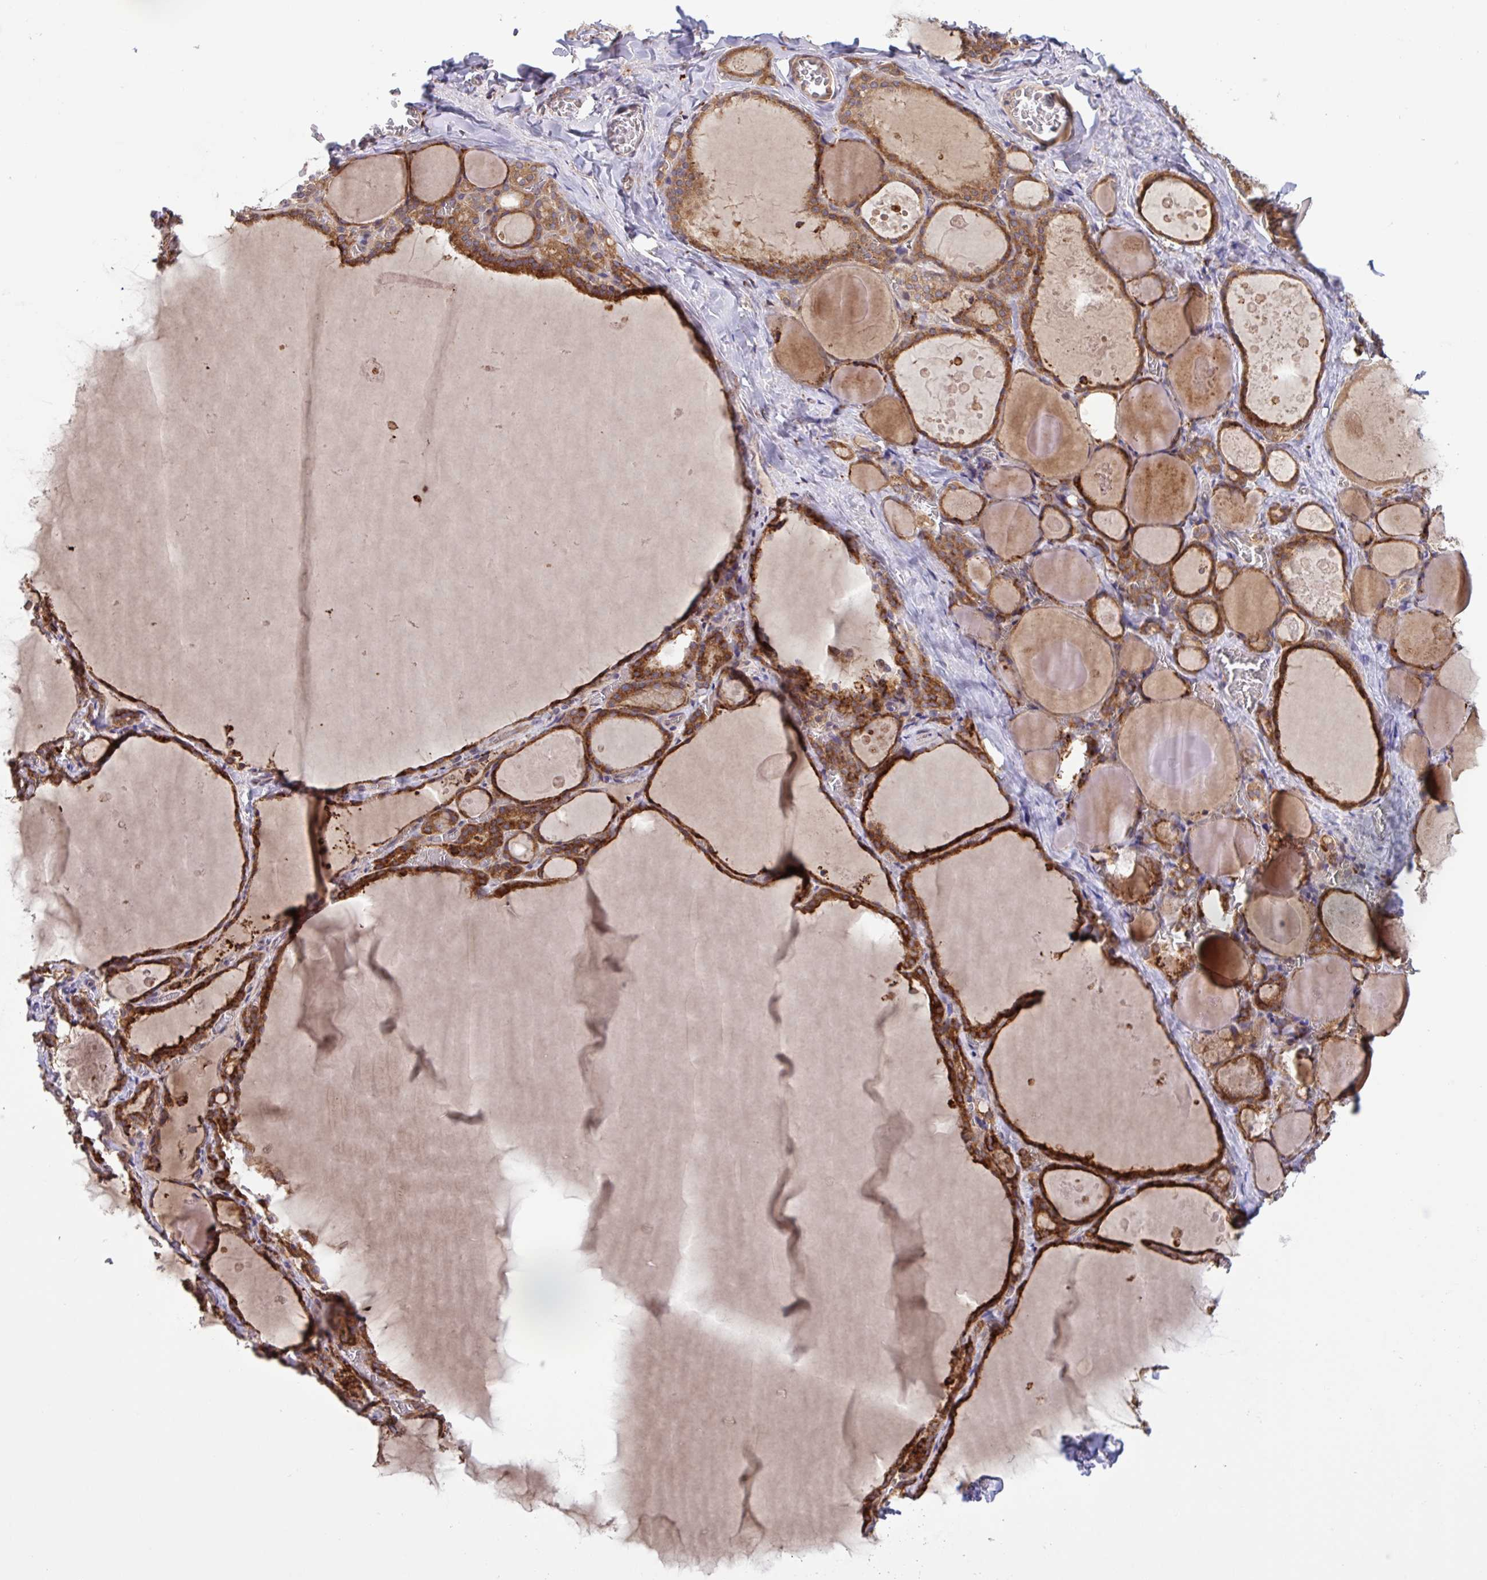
{"staining": {"intensity": "strong", "quantity": ">75%", "location": "cytoplasmic/membranous"}, "tissue": "thyroid gland", "cell_type": "Glandular cells", "image_type": "normal", "snomed": [{"axis": "morphology", "description": "Normal tissue, NOS"}, {"axis": "topography", "description": "Thyroid gland"}], "caption": "Brown immunohistochemical staining in unremarkable human thyroid gland displays strong cytoplasmic/membranous expression in approximately >75% of glandular cells.", "gene": "INTS10", "patient": {"sex": "male", "age": 56}}